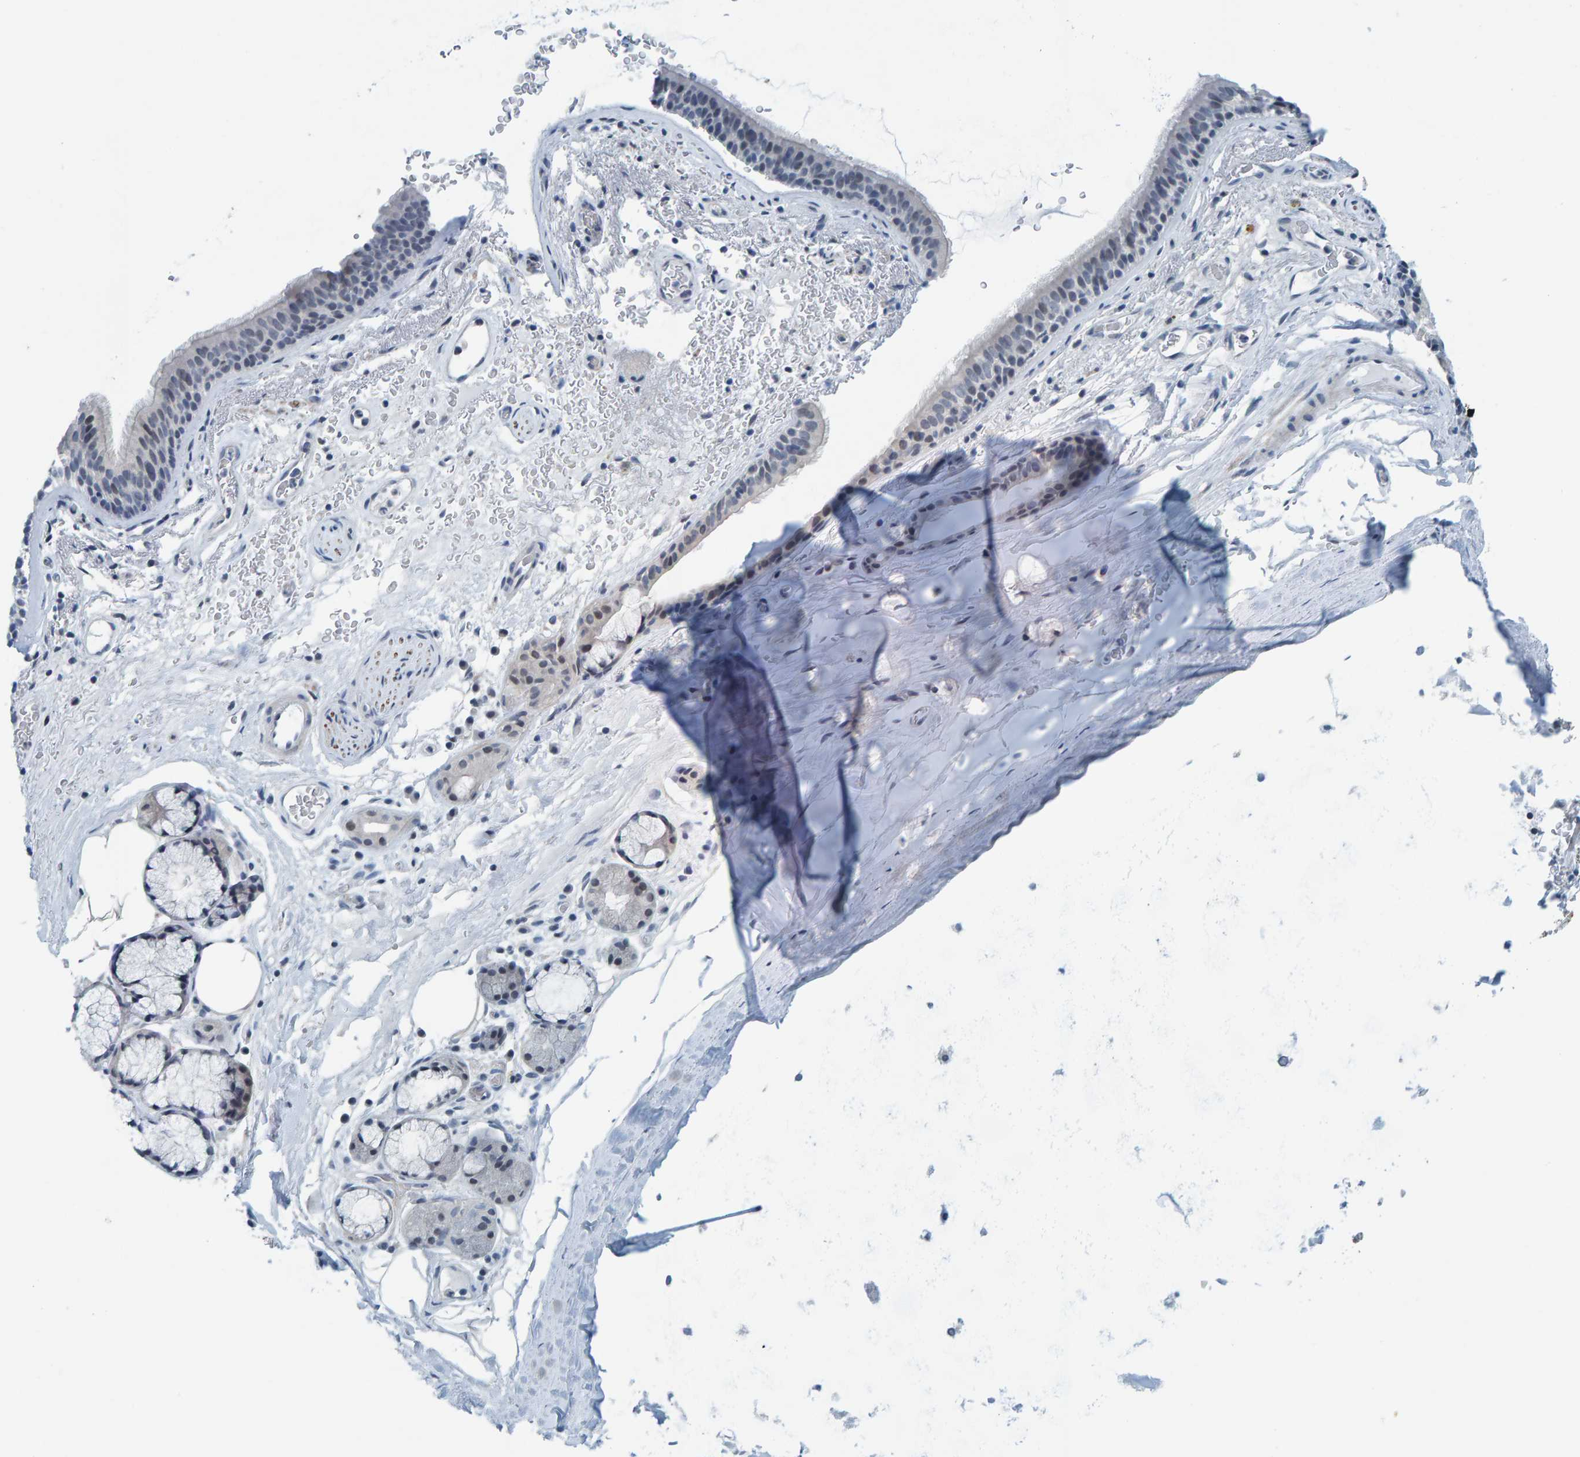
{"staining": {"intensity": "negative", "quantity": "none", "location": "none"}, "tissue": "bronchus", "cell_type": "Respiratory epithelial cells", "image_type": "normal", "snomed": [{"axis": "morphology", "description": "Normal tissue, NOS"}, {"axis": "topography", "description": "Cartilage tissue"}], "caption": "This histopathology image is of normal bronchus stained with immunohistochemistry (IHC) to label a protein in brown with the nuclei are counter-stained blue. There is no expression in respiratory epithelial cells. (DAB (3,3'-diaminobenzidine) immunohistochemistry visualized using brightfield microscopy, high magnification).", "gene": "CNP", "patient": {"sex": "female", "age": 63}}